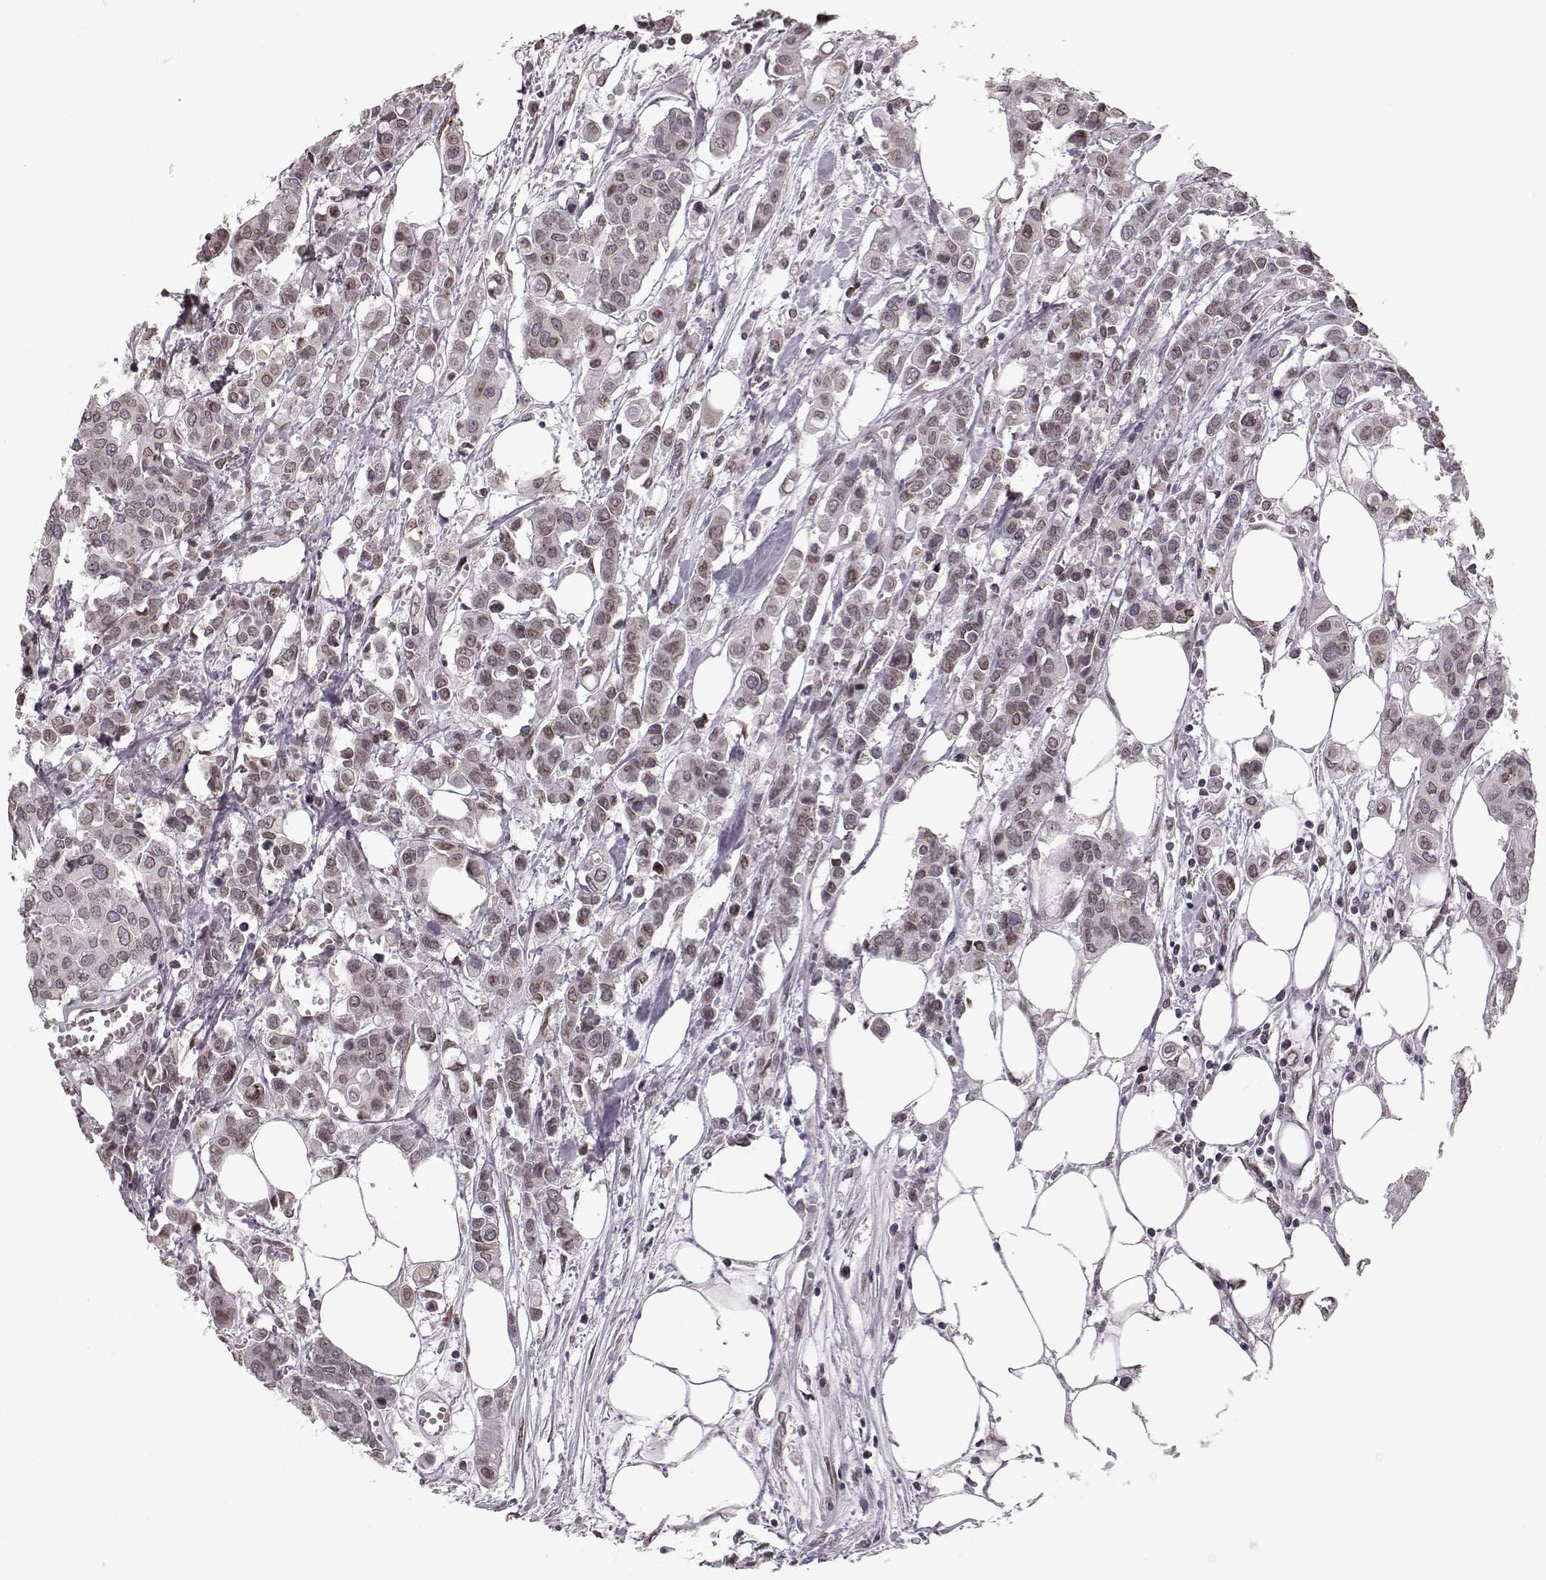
{"staining": {"intensity": "moderate", "quantity": "<25%", "location": "cytoplasmic/membranous,nuclear"}, "tissue": "carcinoid", "cell_type": "Tumor cells", "image_type": "cancer", "snomed": [{"axis": "morphology", "description": "Carcinoid, malignant, NOS"}, {"axis": "topography", "description": "Colon"}], "caption": "Human malignant carcinoid stained for a protein (brown) demonstrates moderate cytoplasmic/membranous and nuclear positive expression in about <25% of tumor cells.", "gene": "DCAF12", "patient": {"sex": "male", "age": 81}}